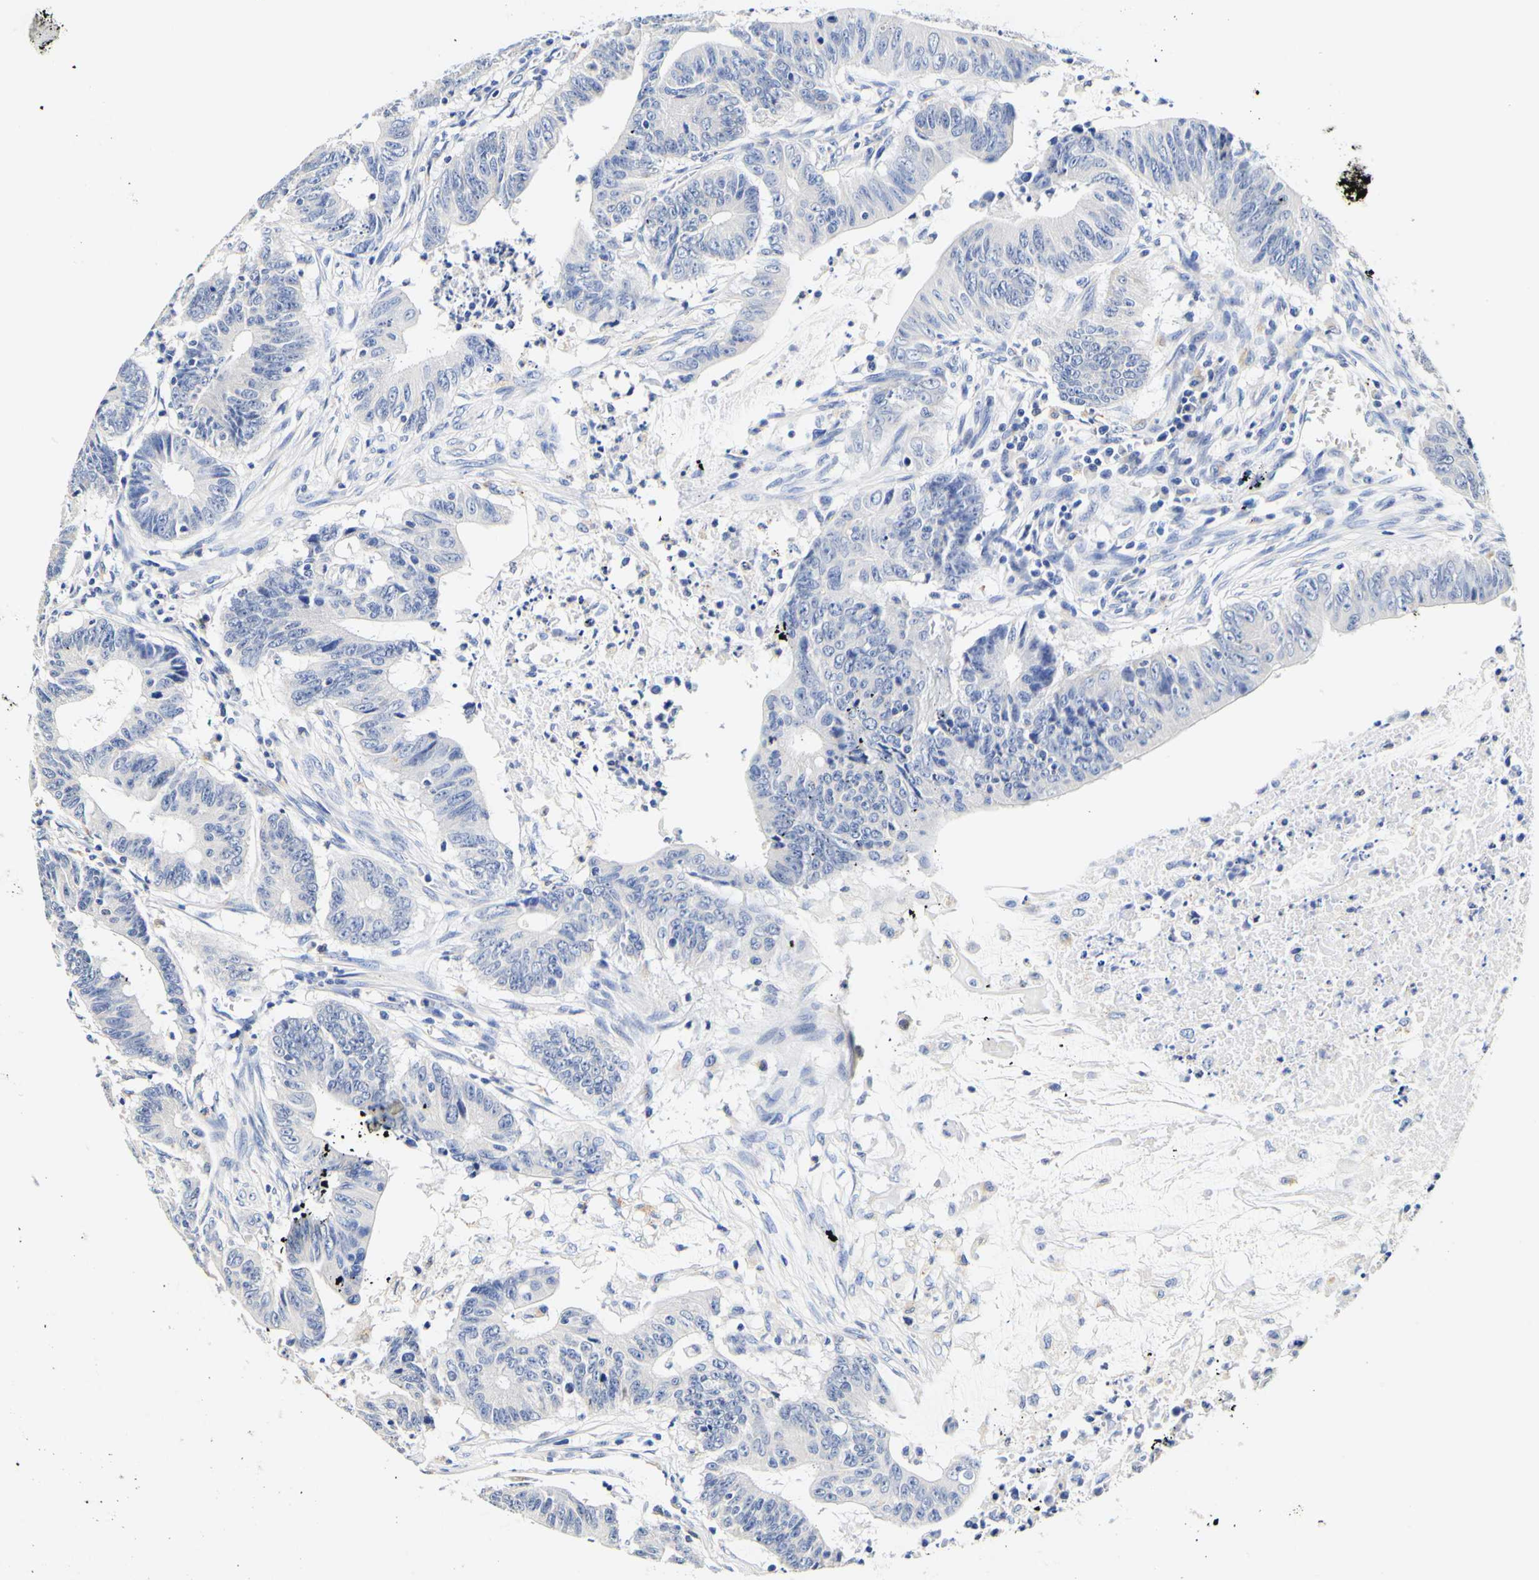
{"staining": {"intensity": "negative", "quantity": "none", "location": "none"}, "tissue": "colorectal cancer", "cell_type": "Tumor cells", "image_type": "cancer", "snomed": [{"axis": "morphology", "description": "Adenocarcinoma, NOS"}, {"axis": "topography", "description": "Colon"}], "caption": "Immunohistochemical staining of human adenocarcinoma (colorectal) demonstrates no significant staining in tumor cells.", "gene": "CAMK4", "patient": {"sex": "male", "age": 45}}